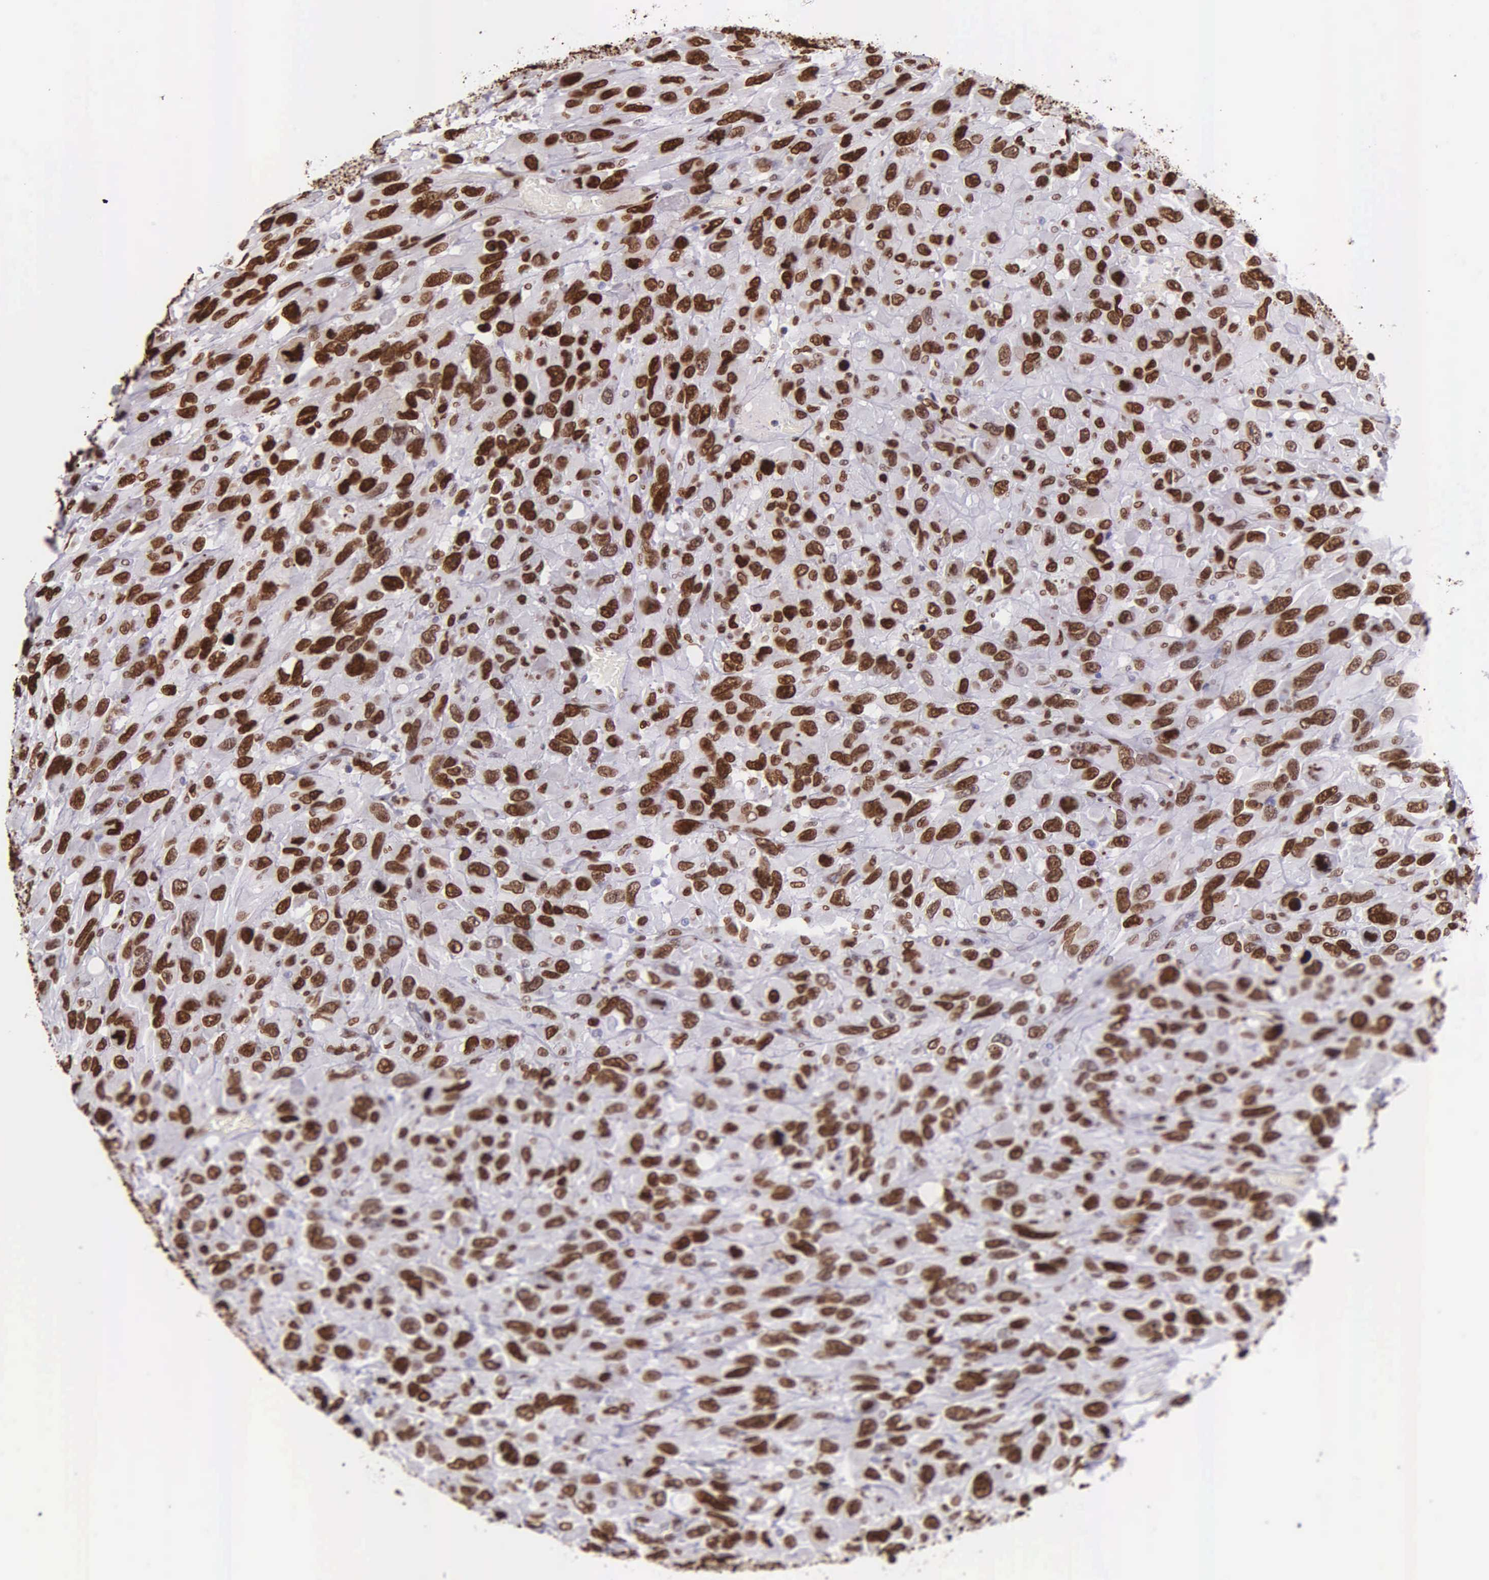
{"staining": {"intensity": "strong", "quantity": ">75%", "location": "nuclear"}, "tissue": "renal cancer", "cell_type": "Tumor cells", "image_type": "cancer", "snomed": [{"axis": "morphology", "description": "Adenocarcinoma, NOS"}, {"axis": "topography", "description": "Kidney"}], "caption": "Adenocarcinoma (renal) stained with immunohistochemistry (IHC) exhibits strong nuclear expression in approximately >75% of tumor cells.", "gene": "H1-0", "patient": {"sex": "male", "age": 79}}